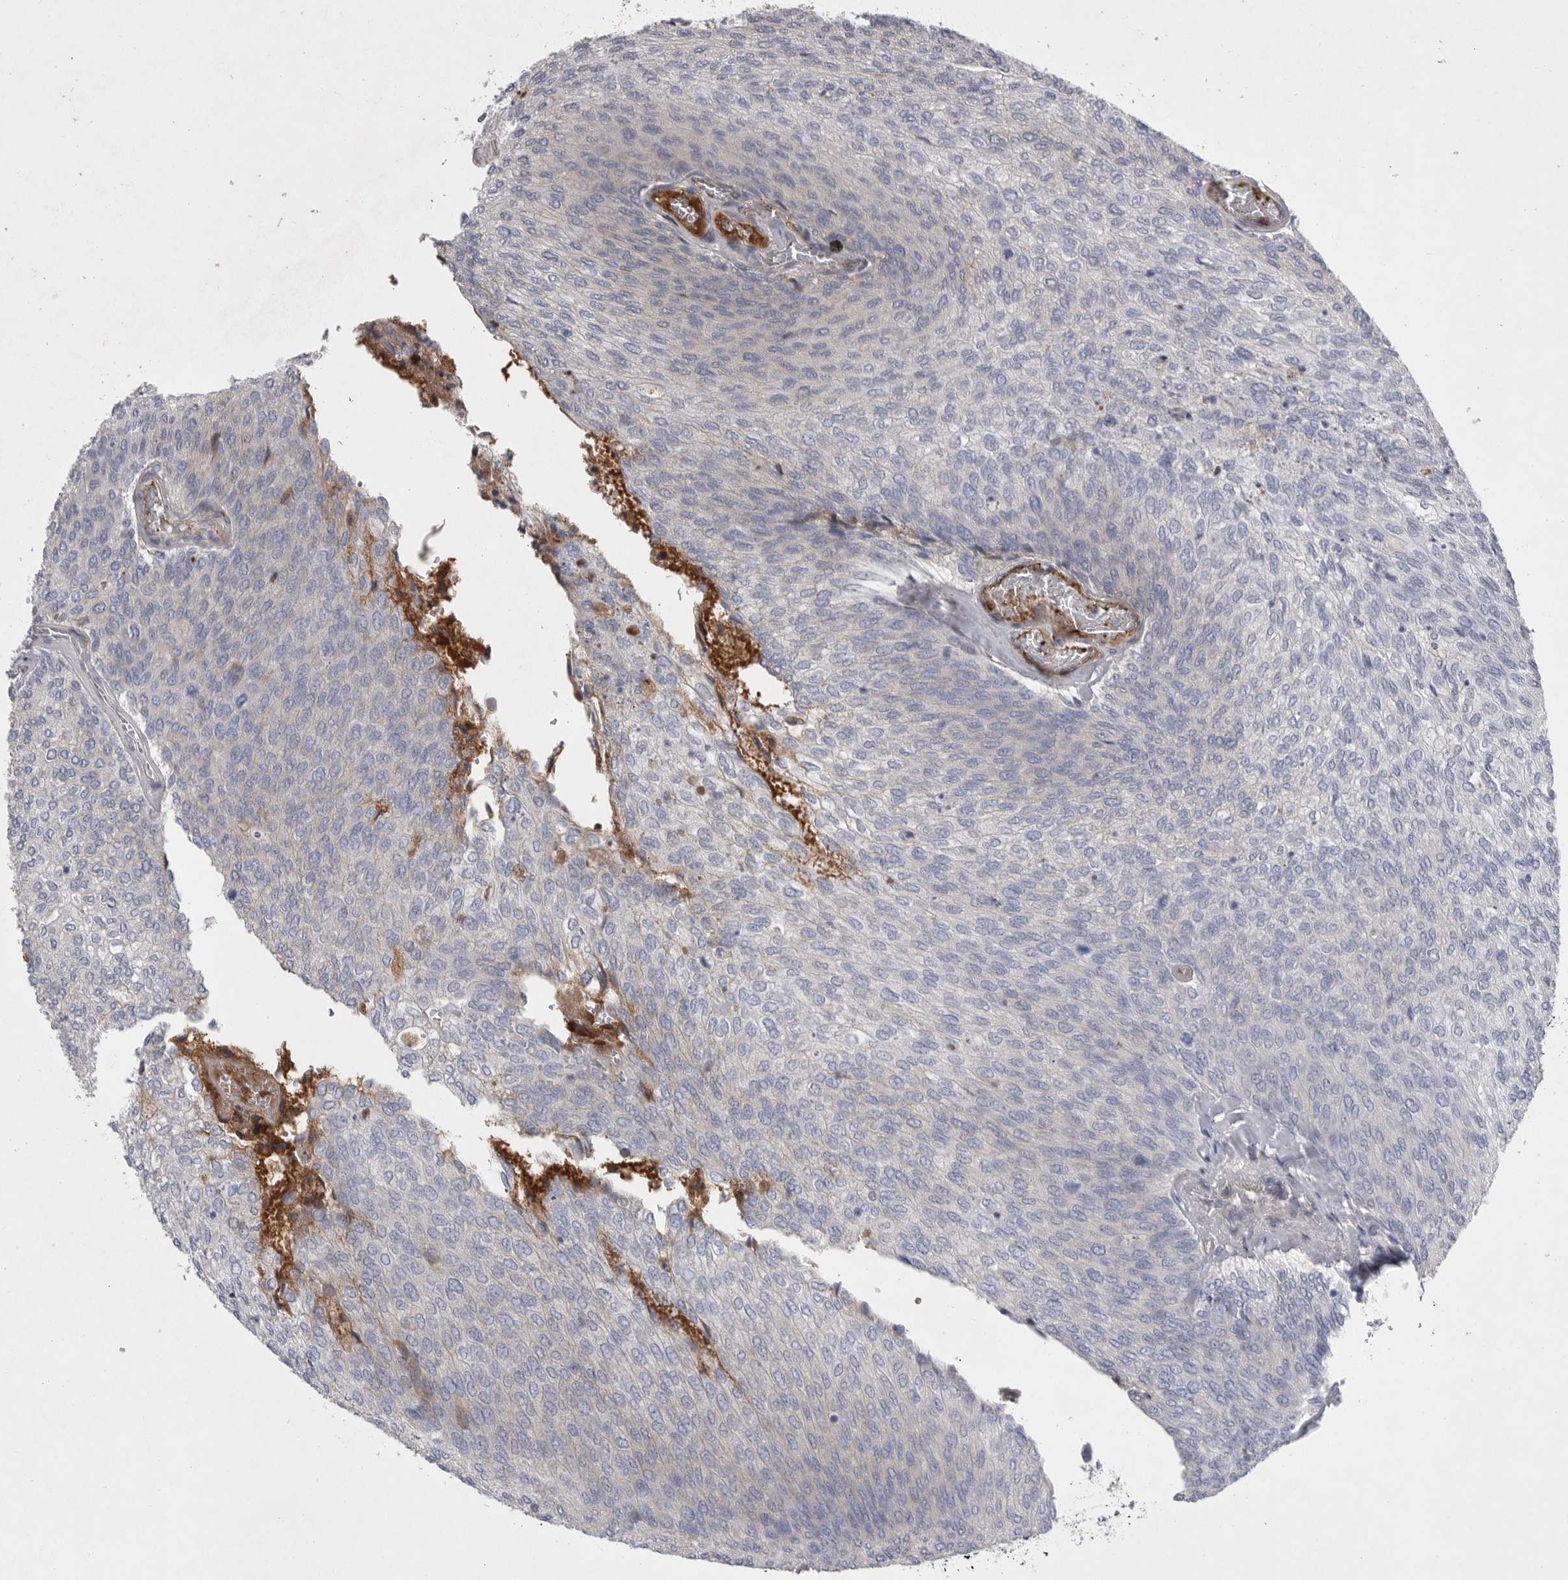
{"staining": {"intensity": "negative", "quantity": "none", "location": "none"}, "tissue": "urothelial cancer", "cell_type": "Tumor cells", "image_type": "cancer", "snomed": [{"axis": "morphology", "description": "Urothelial carcinoma, Low grade"}, {"axis": "topography", "description": "Urinary bladder"}], "caption": "A photomicrograph of human low-grade urothelial carcinoma is negative for staining in tumor cells.", "gene": "CRP", "patient": {"sex": "female", "age": 79}}